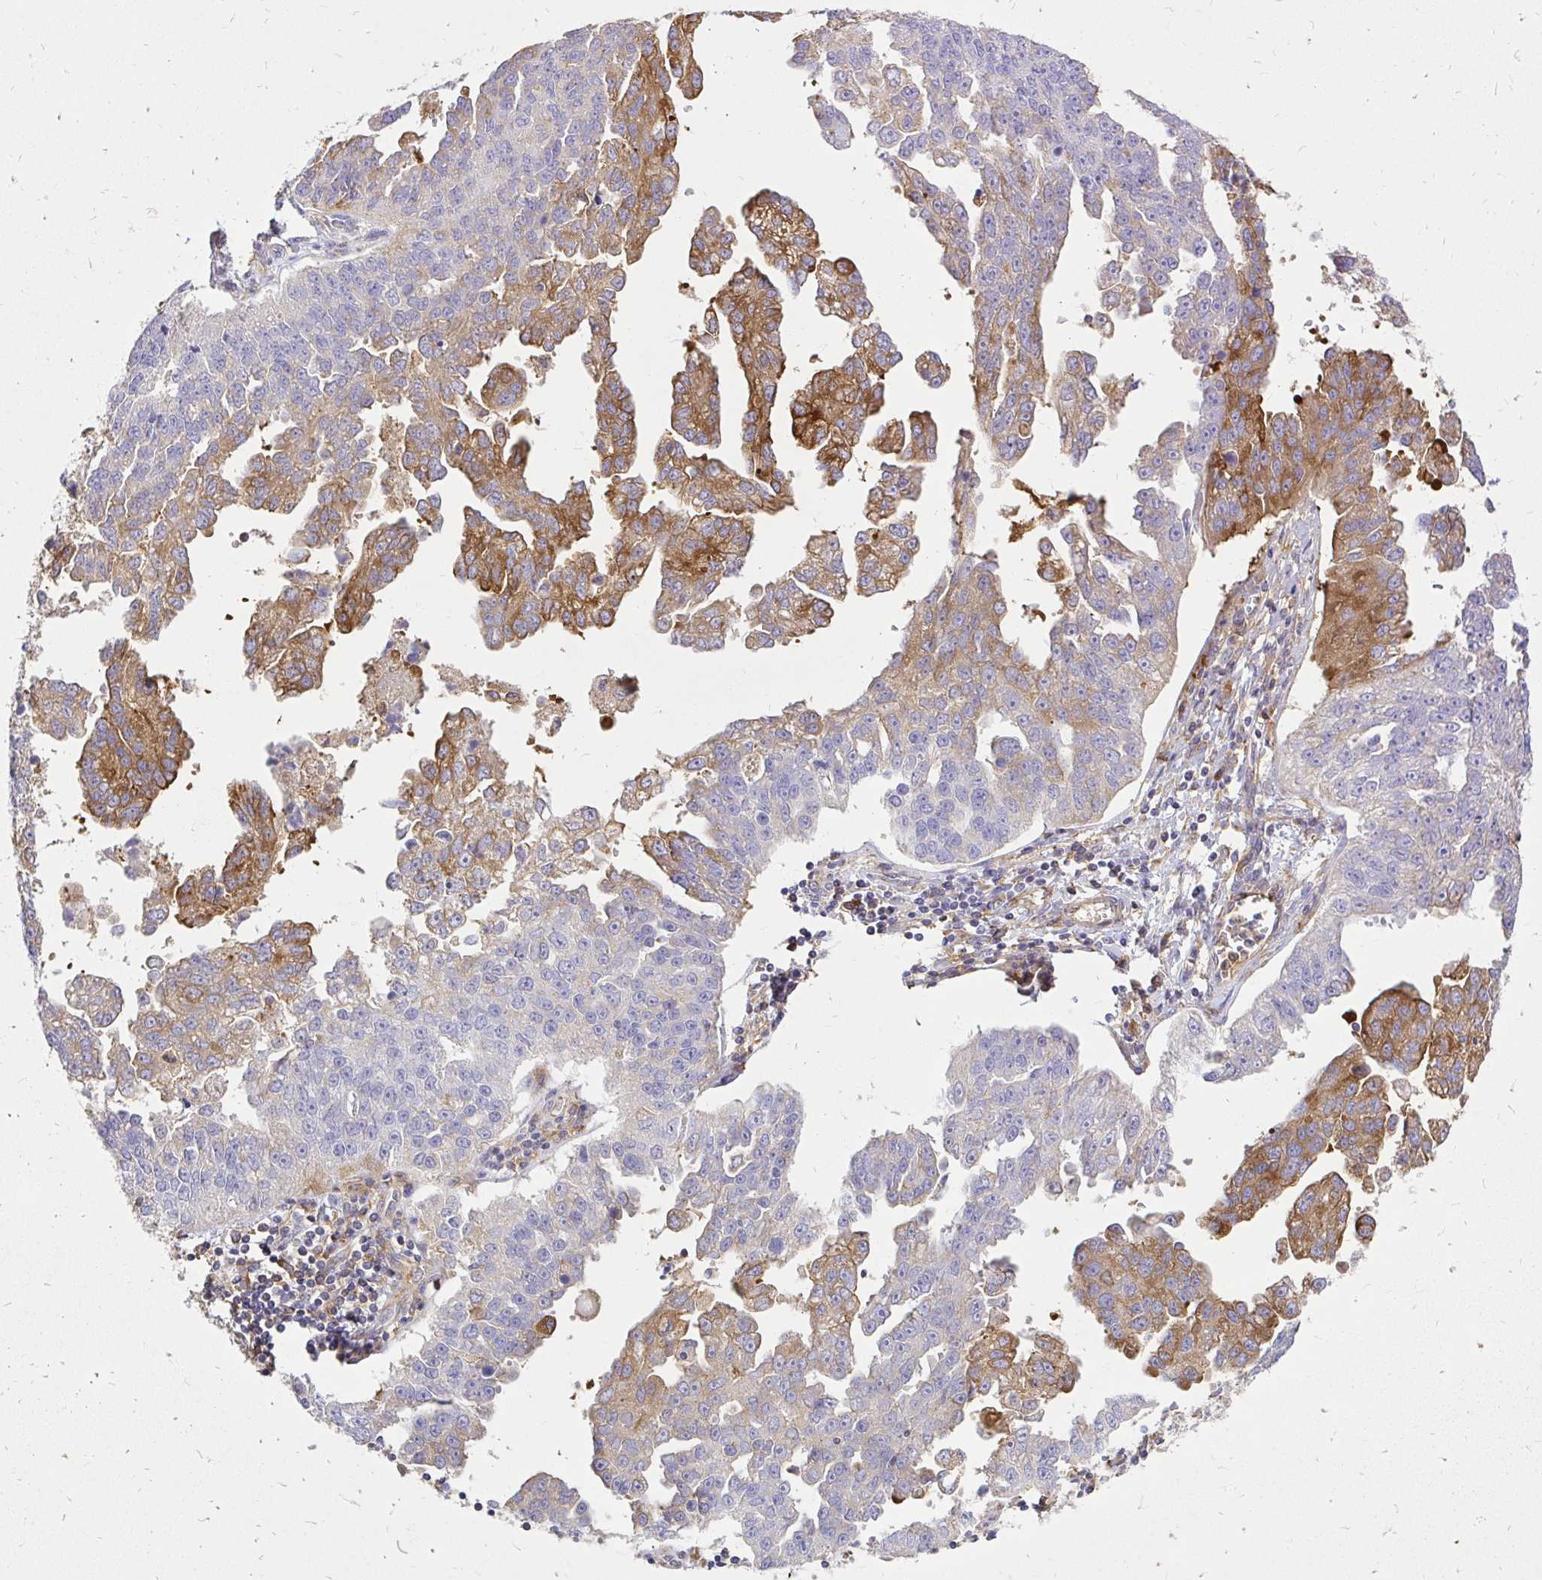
{"staining": {"intensity": "moderate", "quantity": "25%-75%", "location": "cytoplasmic/membranous"}, "tissue": "ovarian cancer", "cell_type": "Tumor cells", "image_type": "cancer", "snomed": [{"axis": "morphology", "description": "Cystadenocarcinoma, serous, NOS"}, {"axis": "topography", "description": "Ovary"}], "caption": "The histopathology image reveals staining of serous cystadenocarcinoma (ovarian), revealing moderate cytoplasmic/membranous protein expression (brown color) within tumor cells.", "gene": "ABCB10", "patient": {"sex": "female", "age": 75}}